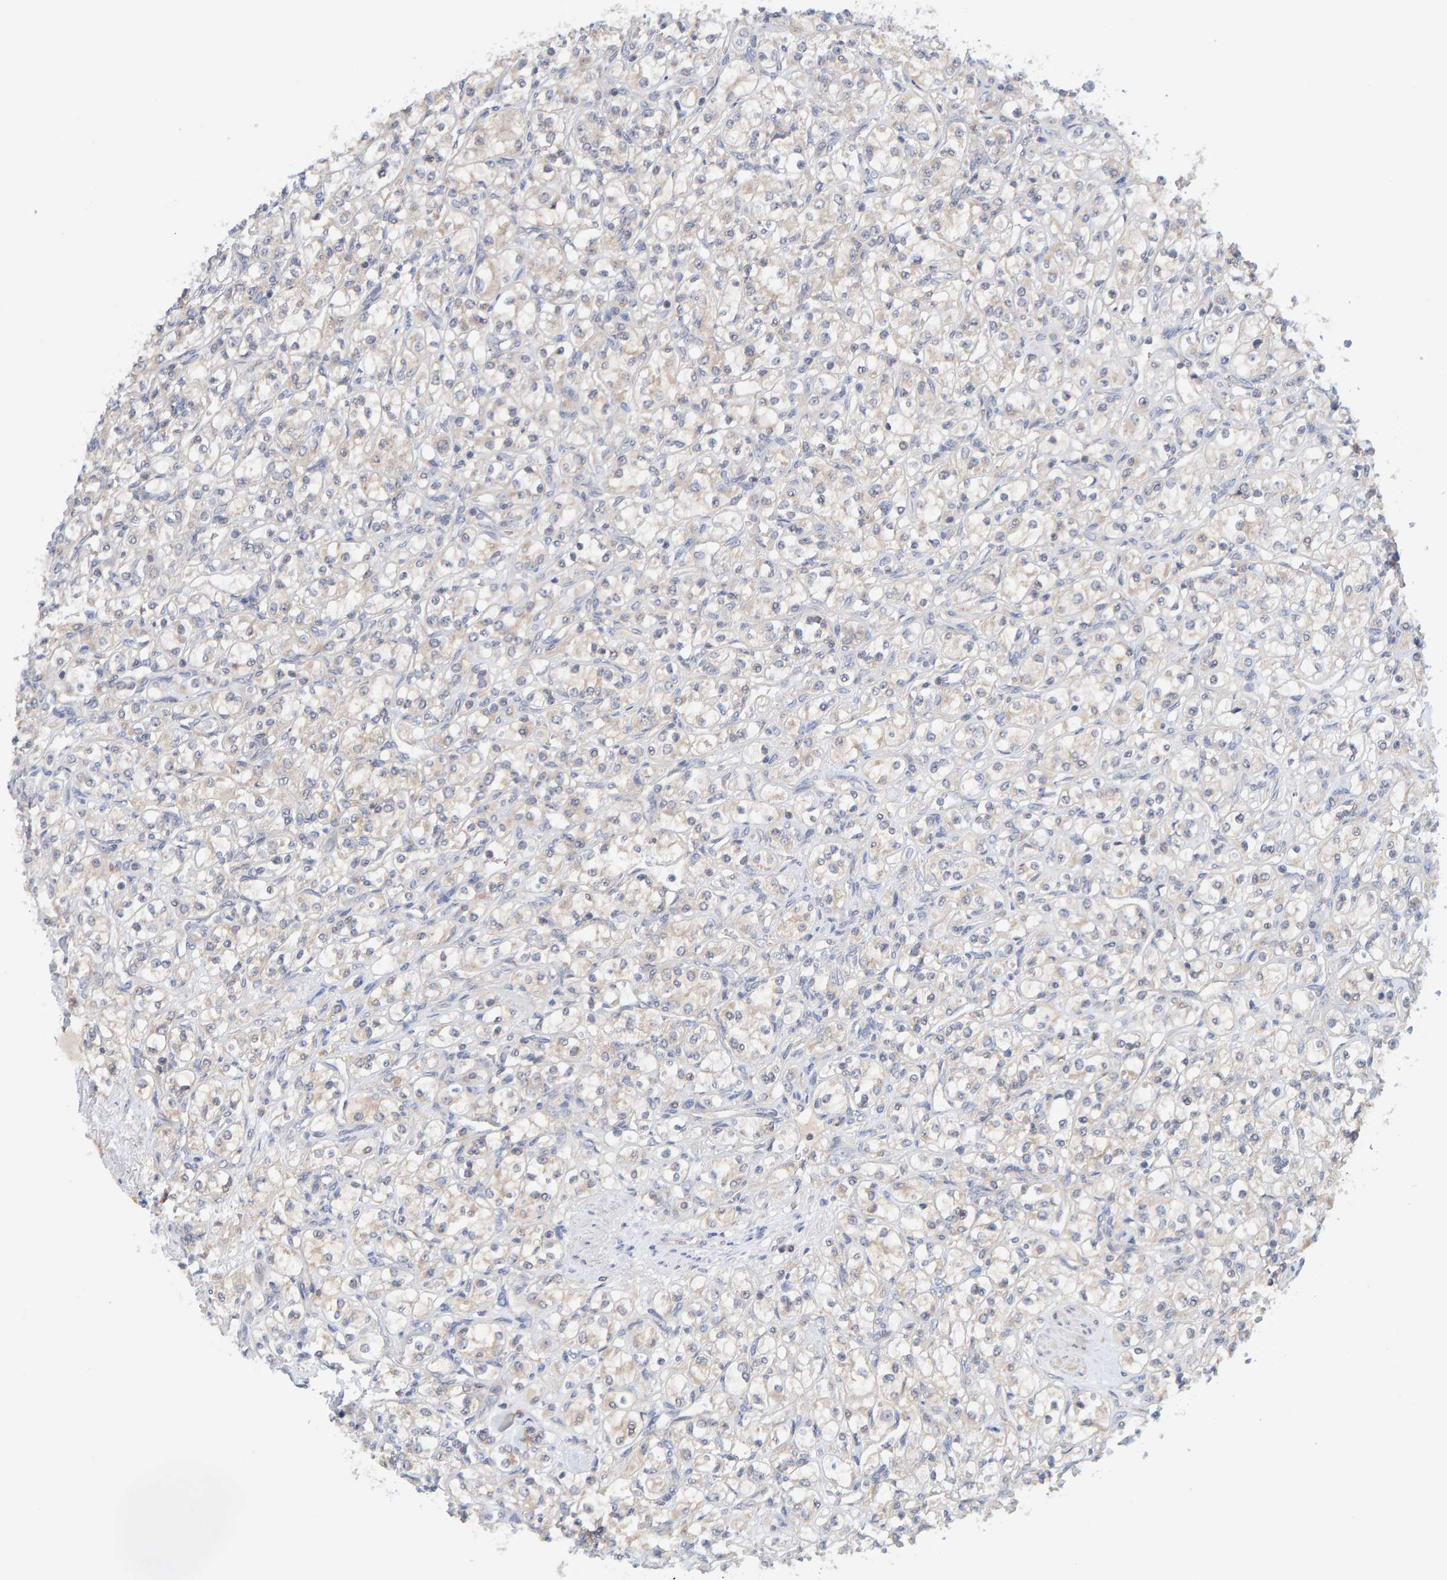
{"staining": {"intensity": "weak", "quantity": "<25%", "location": "cytoplasmic/membranous"}, "tissue": "renal cancer", "cell_type": "Tumor cells", "image_type": "cancer", "snomed": [{"axis": "morphology", "description": "Adenocarcinoma, NOS"}, {"axis": "topography", "description": "Kidney"}], "caption": "This is a histopathology image of immunohistochemistry (IHC) staining of renal cancer, which shows no positivity in tumor cells. (Brightfield microscopy of DAB immunohistochemistry (IHC) at high magnification).", "gene": "TATDN1", "patient": {"sex": "male", "age": 77}}